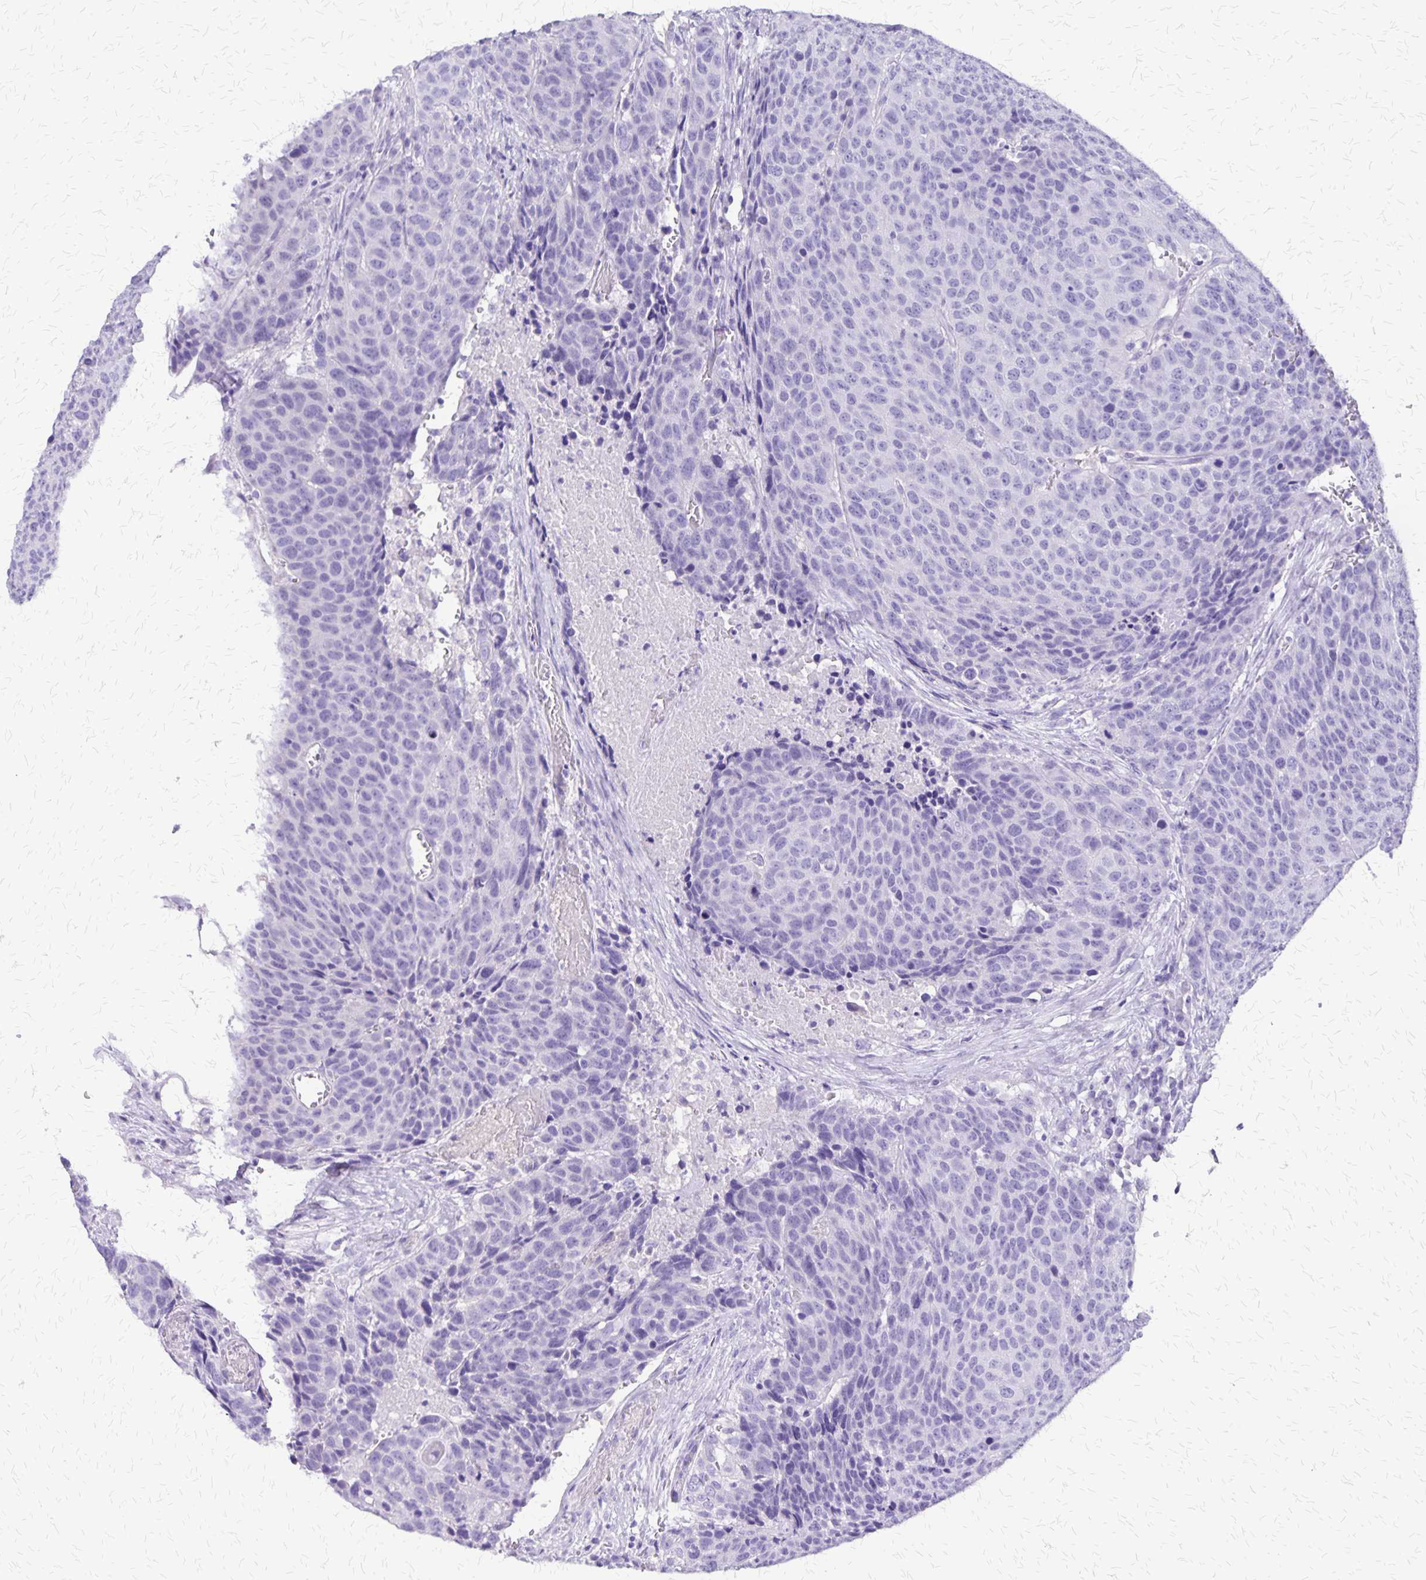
{"staining": {"intensity": "negative", "quantity": "none", "location": "none"}, "tissue": "head and neck cancer", "cell_type": "Tumor cells", "image_type": "cancer", "snomed": [{"axis": "morphology", "description": "Squamous cell carcinoma, NOS"}, {"axis": "topography", "description": "Head-Neck"}], "caption": "IHC histopathology image of human head and neck squamous cell carcinoma stained for a protein (brown), which shows no expression in tumor cells.", "gene": "SLC13A2", "patient": {"sex": "male", "age": 66}}